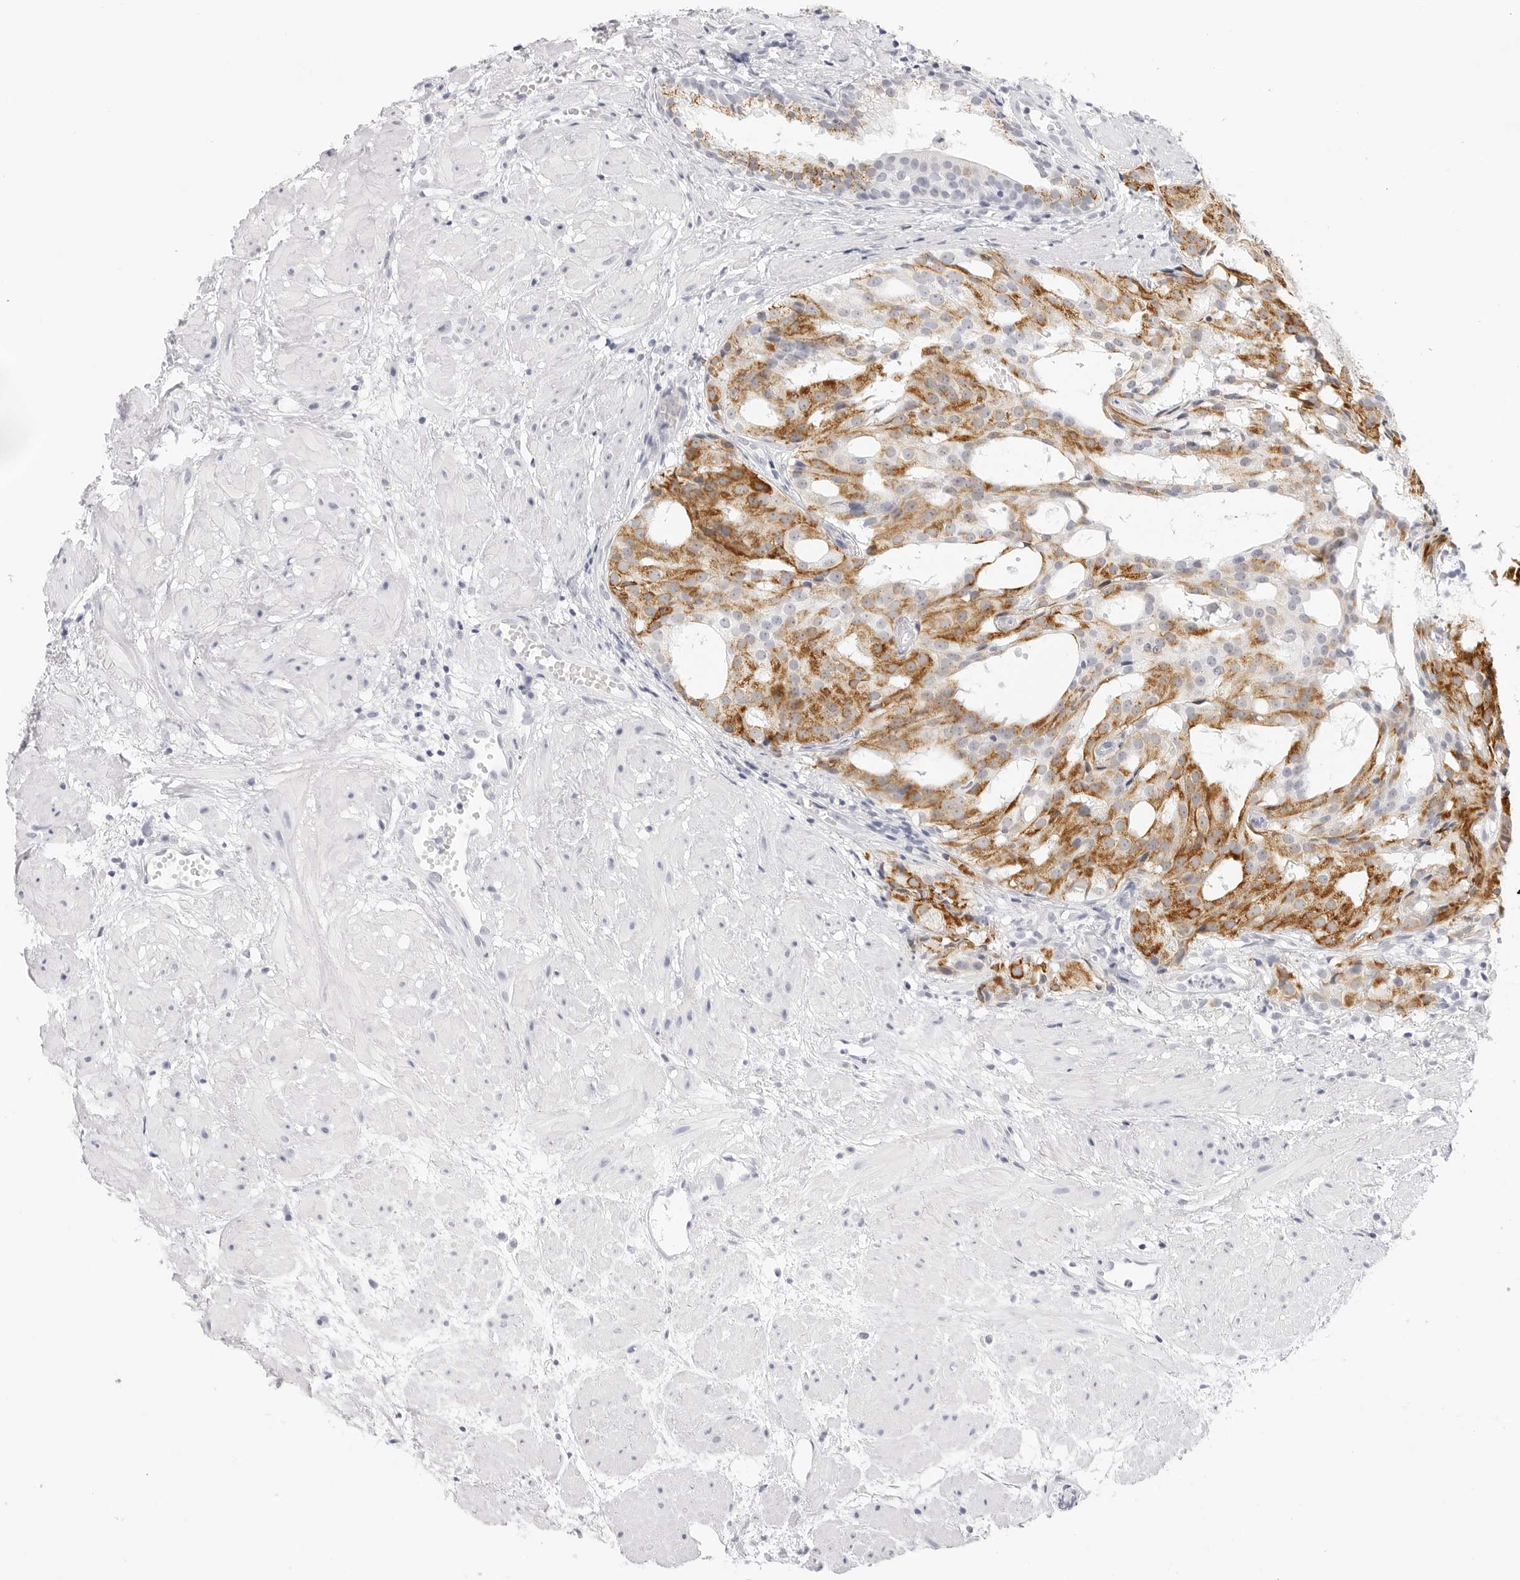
{"staining": {"intensity": "strong", "quantity": "25%-75%", "location": "cytoplasmic/membranous"}, "tissue": "prostate cancer", "cell_type": "Tumor cells", "image_type": "cancer", "snomed": [{"axis": "morphology", "description": "Adenocarcinoma, Low grade"}, {"axis": "topography", "description": "Prostate"}], "caption": "Protein expression analysis of human adenocarcinoma (low-grade) (prostate) reveals strong cytoplasmic/membranous expression in approximately 25%-75% of tumor cells.", "gene": "HMGCS2", "patient": {"sex": "male", "age": 88}}